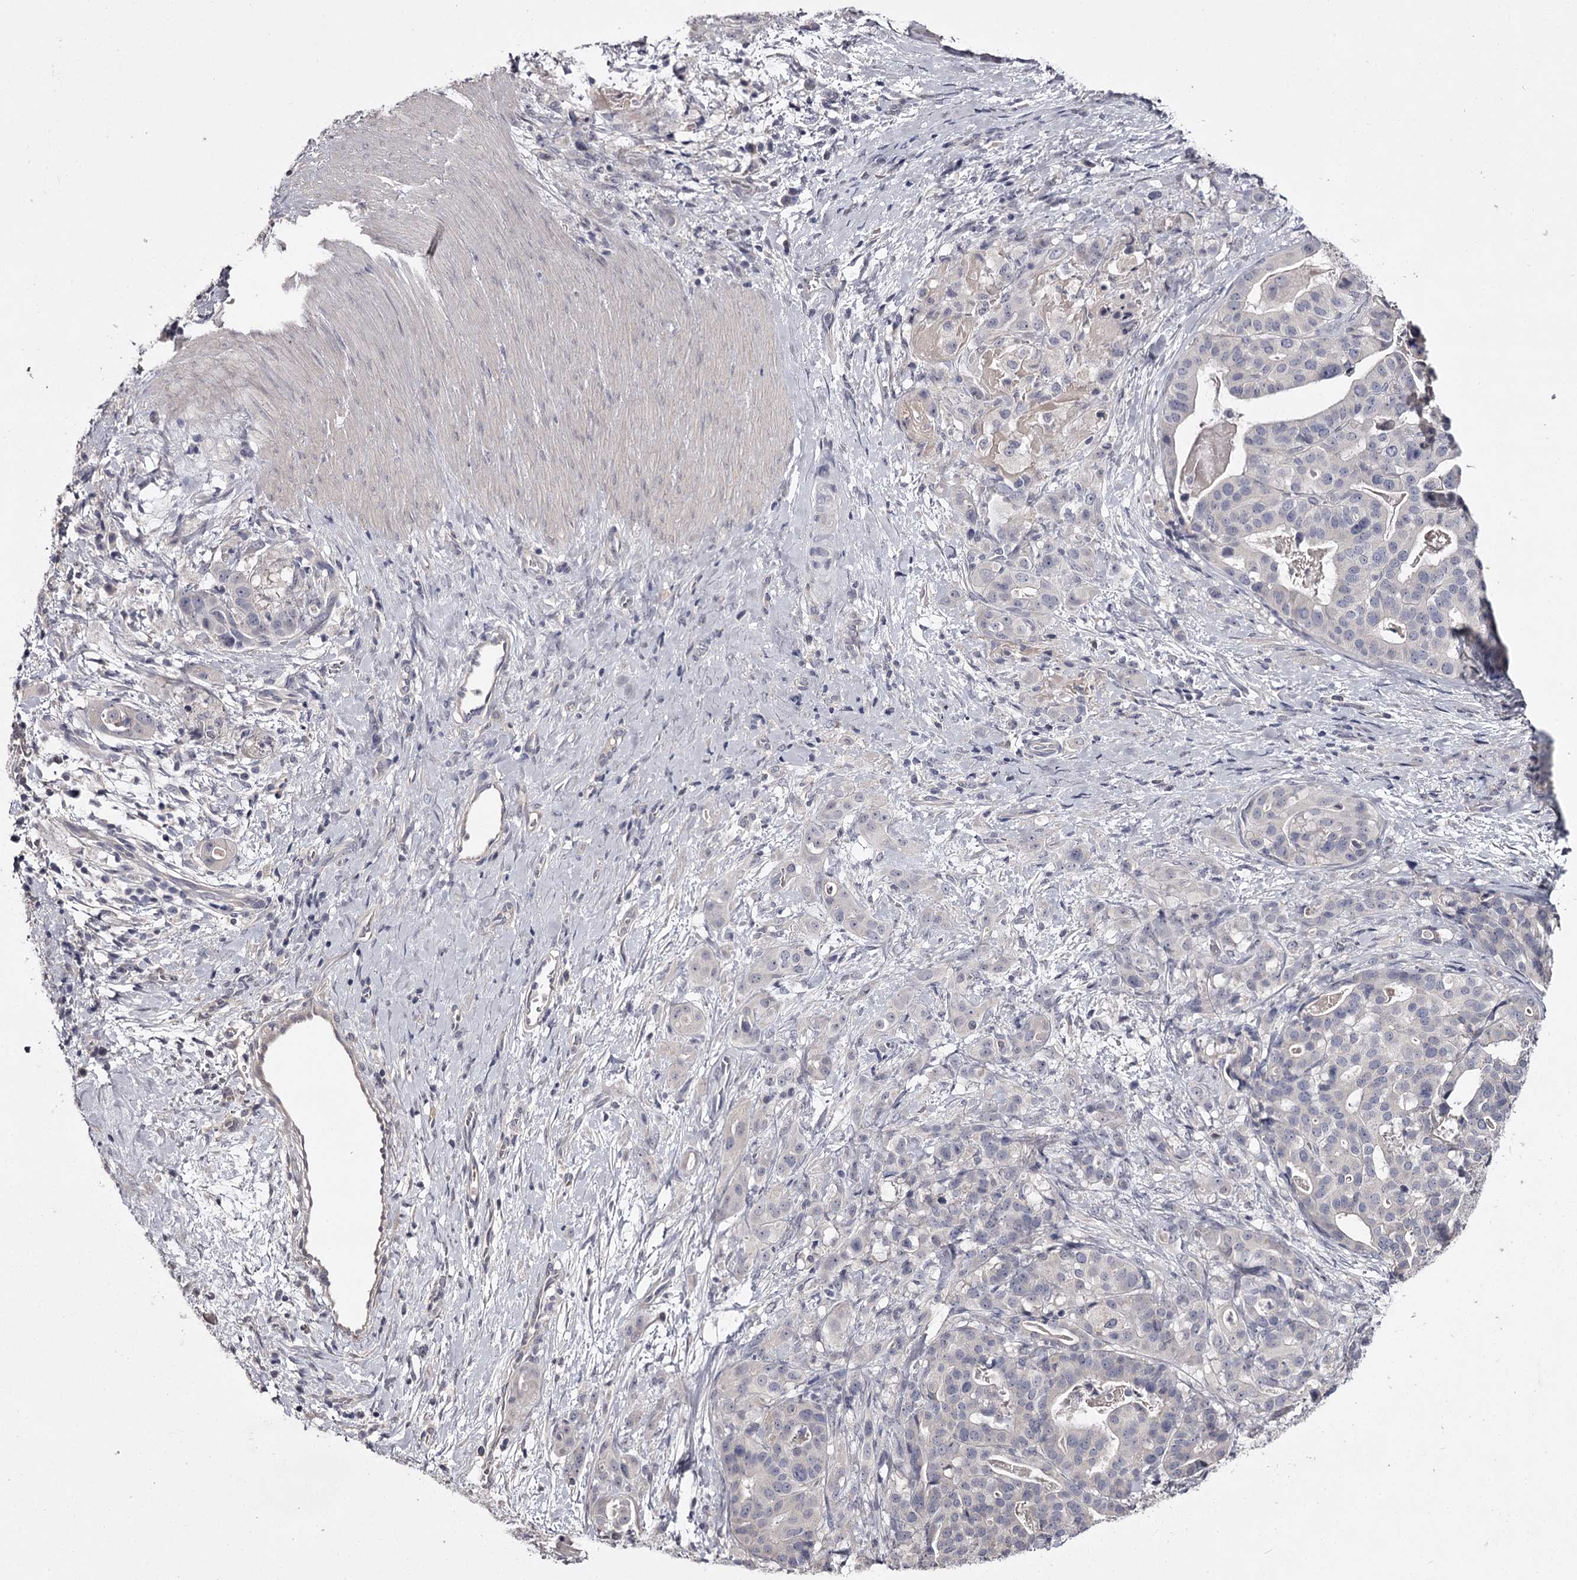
{"staining": {"intensity": "negative", "quantity": "none", "location": "none"}, "tissue": "stomach cancer", "cell_type": "Tumor cells", "image_type": "cancer", "snomed": [{"axis": "morphology", "description": "Adenocarcinoma, NOS"}, {"axis": "topography", "description": "Stomach"}], "caption": "Tumor cells show no significant protein expression in adenocarcinoma (stomach). (DAB immunohistochemistry, high magnification).", "gene": "PRM2", "patient": {"sex": "male", "age": 48}}